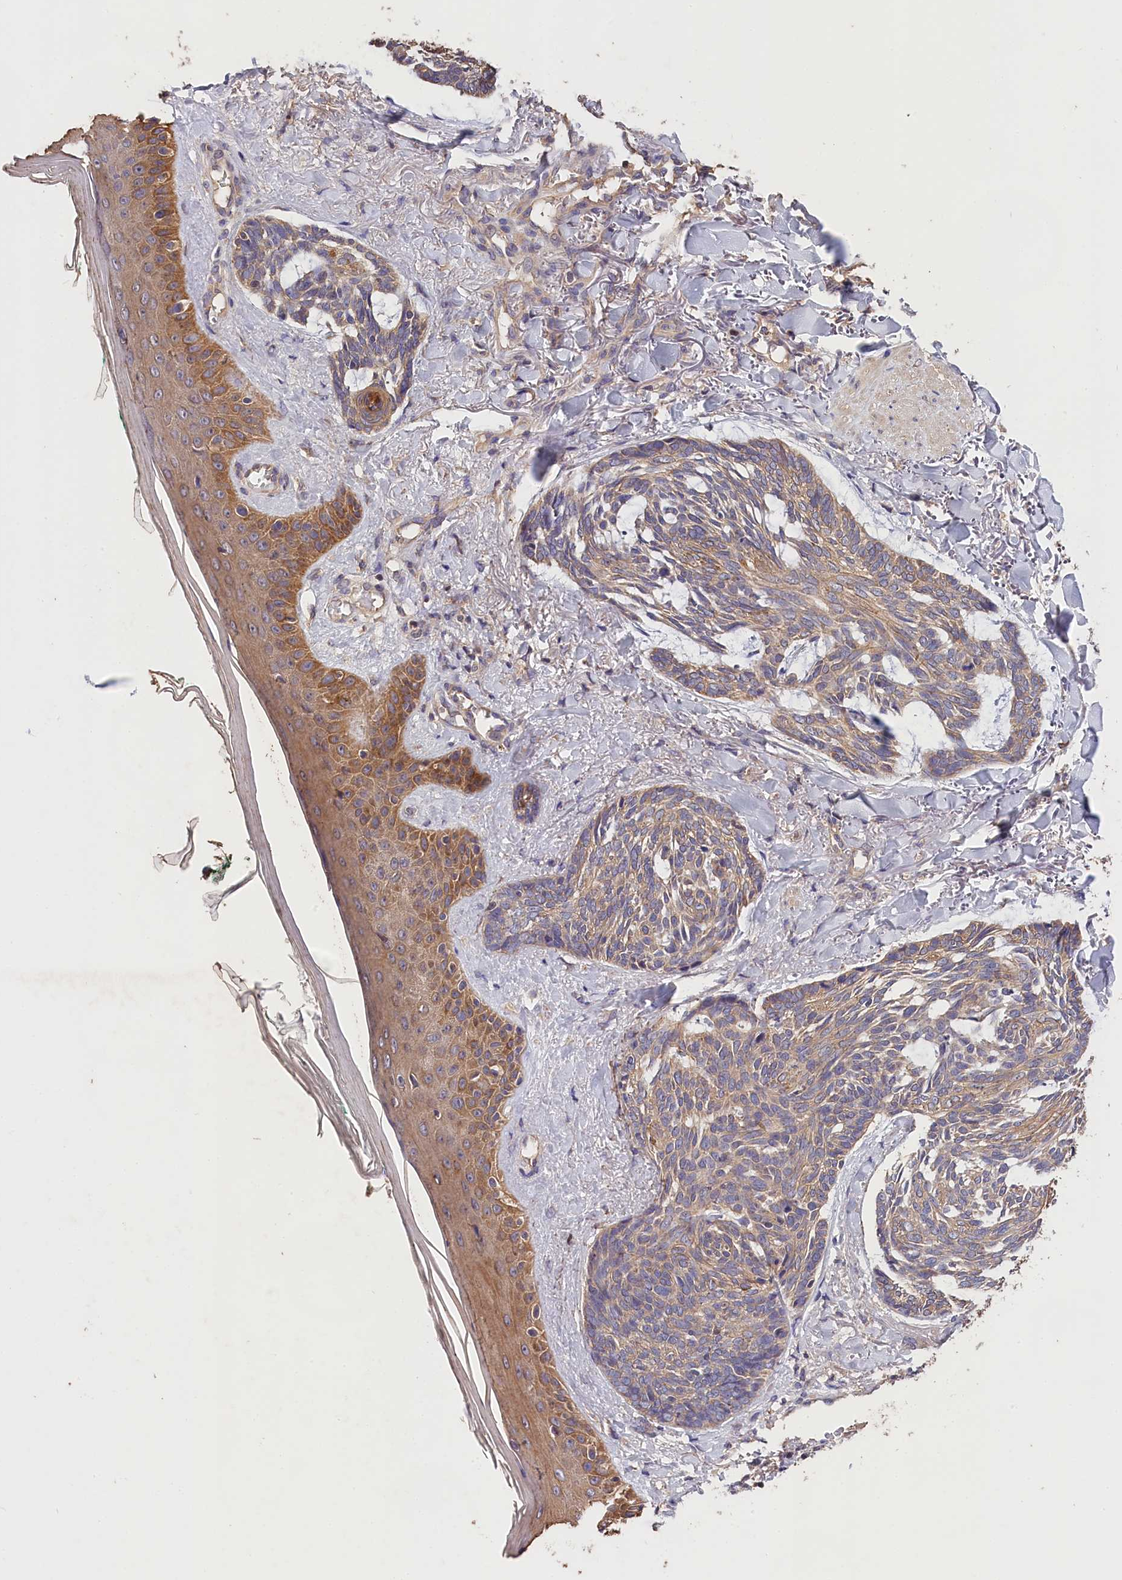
{"staining": {"intensity": "weak", "quantity": ">75%", "location": "cytoplasmic/membranous"}, "tissue": "skin cancer", "cell_type": "Tumor cells", "image_type": "cancer", "snomed": [{"axis": "morphology", "description": "Basal cell carcinoma"}, {"axis": "topography", "description": "Skin"}], "caption": "Weak cytoplasmic/membranous positivity is identified in about >75% of tumor cells in basal cell carcinoma (skin).", "gene": "OAS3", "patient": {"sex": "male", "age": 43}}